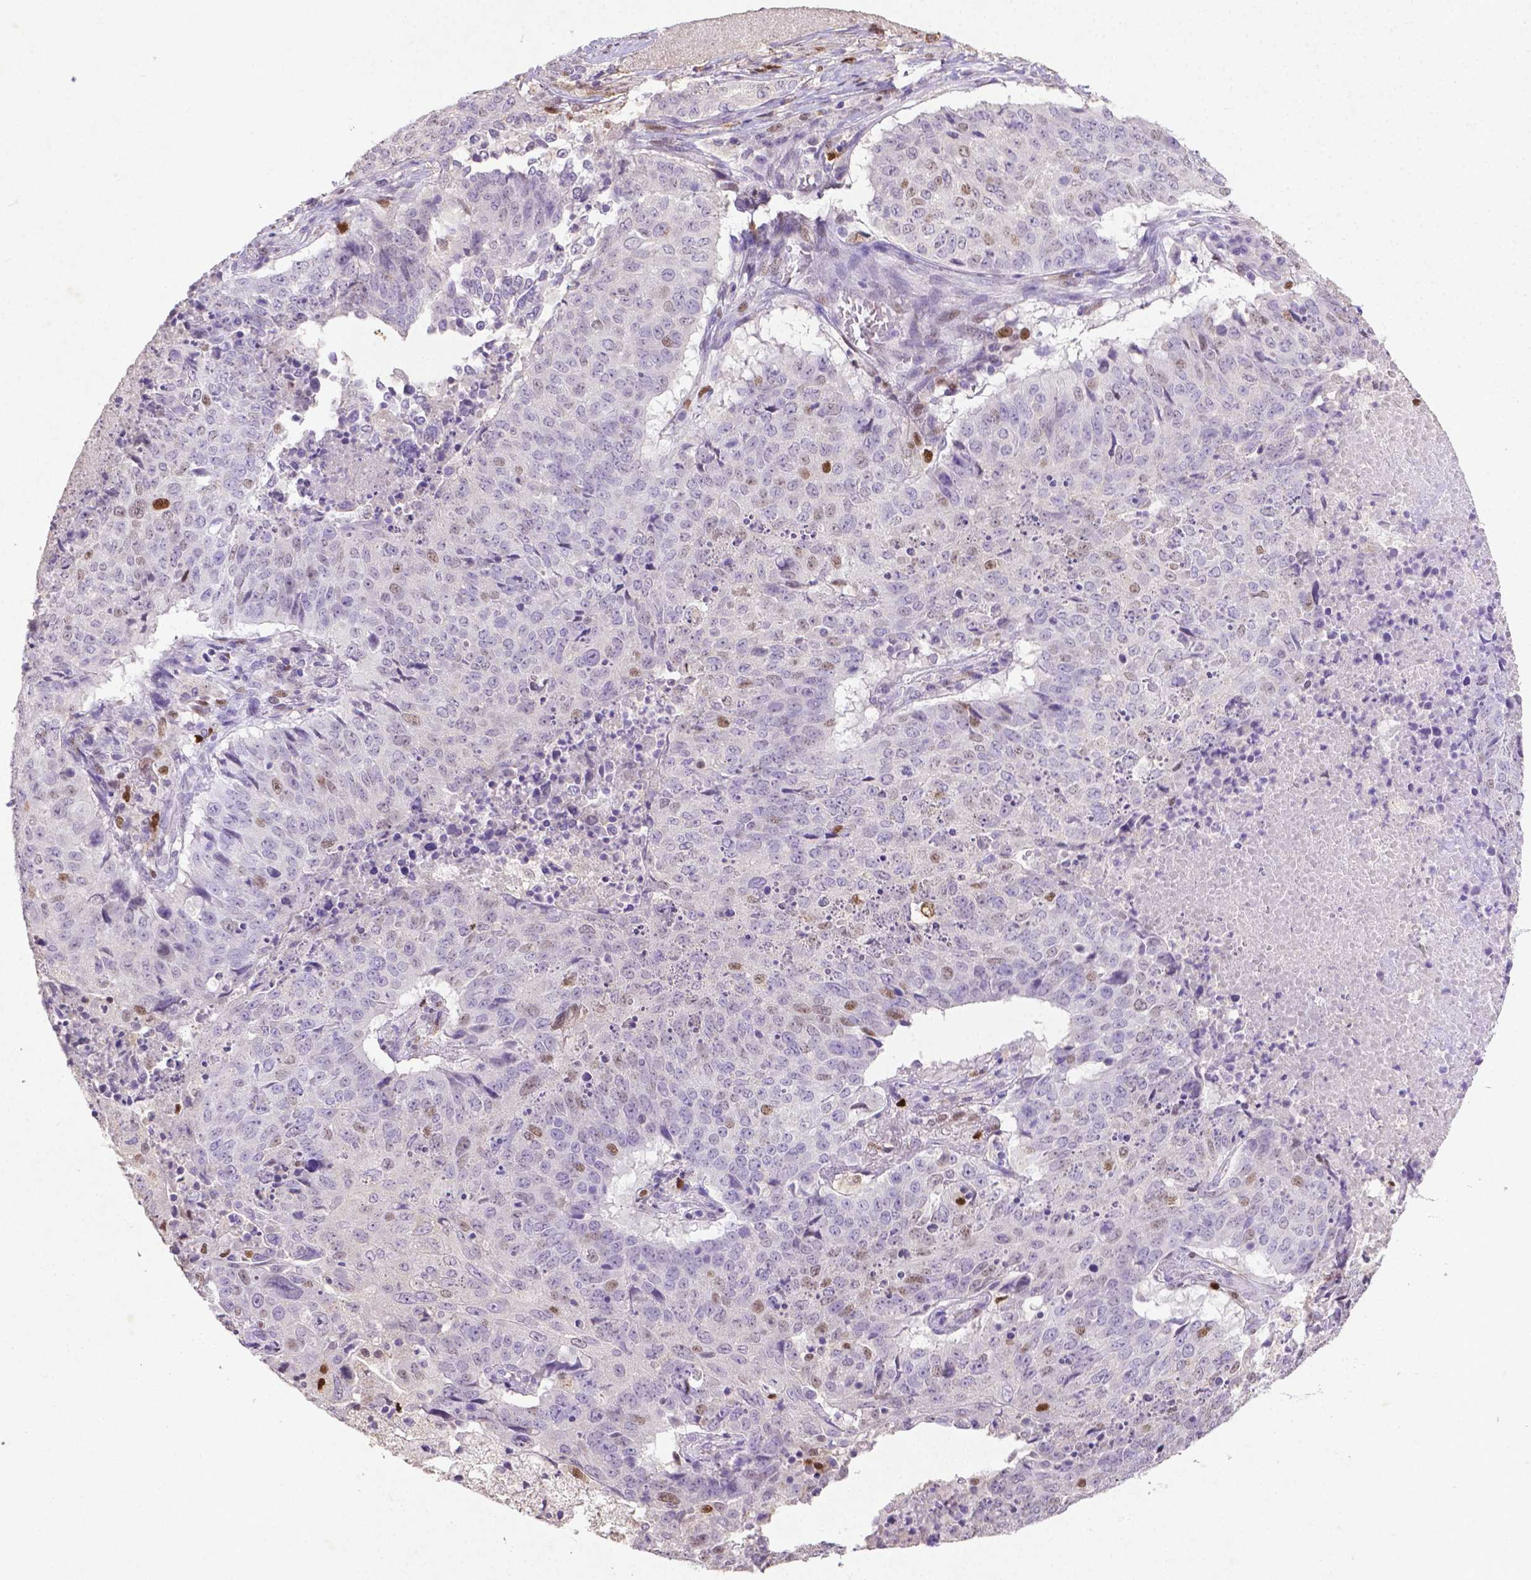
{"staining": {"intensity": "moderate", "quantity": "<25%", "location": "nuclear"}, "tissue": "lung cancer", "cell_type": "Tumor cells", "image_type": "cancer", "snomed": [{"axis": "morphology", "description": "Normal tissue, NOS"}, {"axis": "morphology", "description": "Squamous cell carcinoma, NOS"}, {"axis": "topography", "description": "Bronchus"}, {"axis": "topography", "description": "Lung"}], "caption": "Immunohistochemical staining of lung squamous cell carcinoma displays low levels of moderate nuclear protein staining in approximately <25% of tumor cells.", "gene": "CDKN1A", "patient": {"sex": "male", "age": 64}}